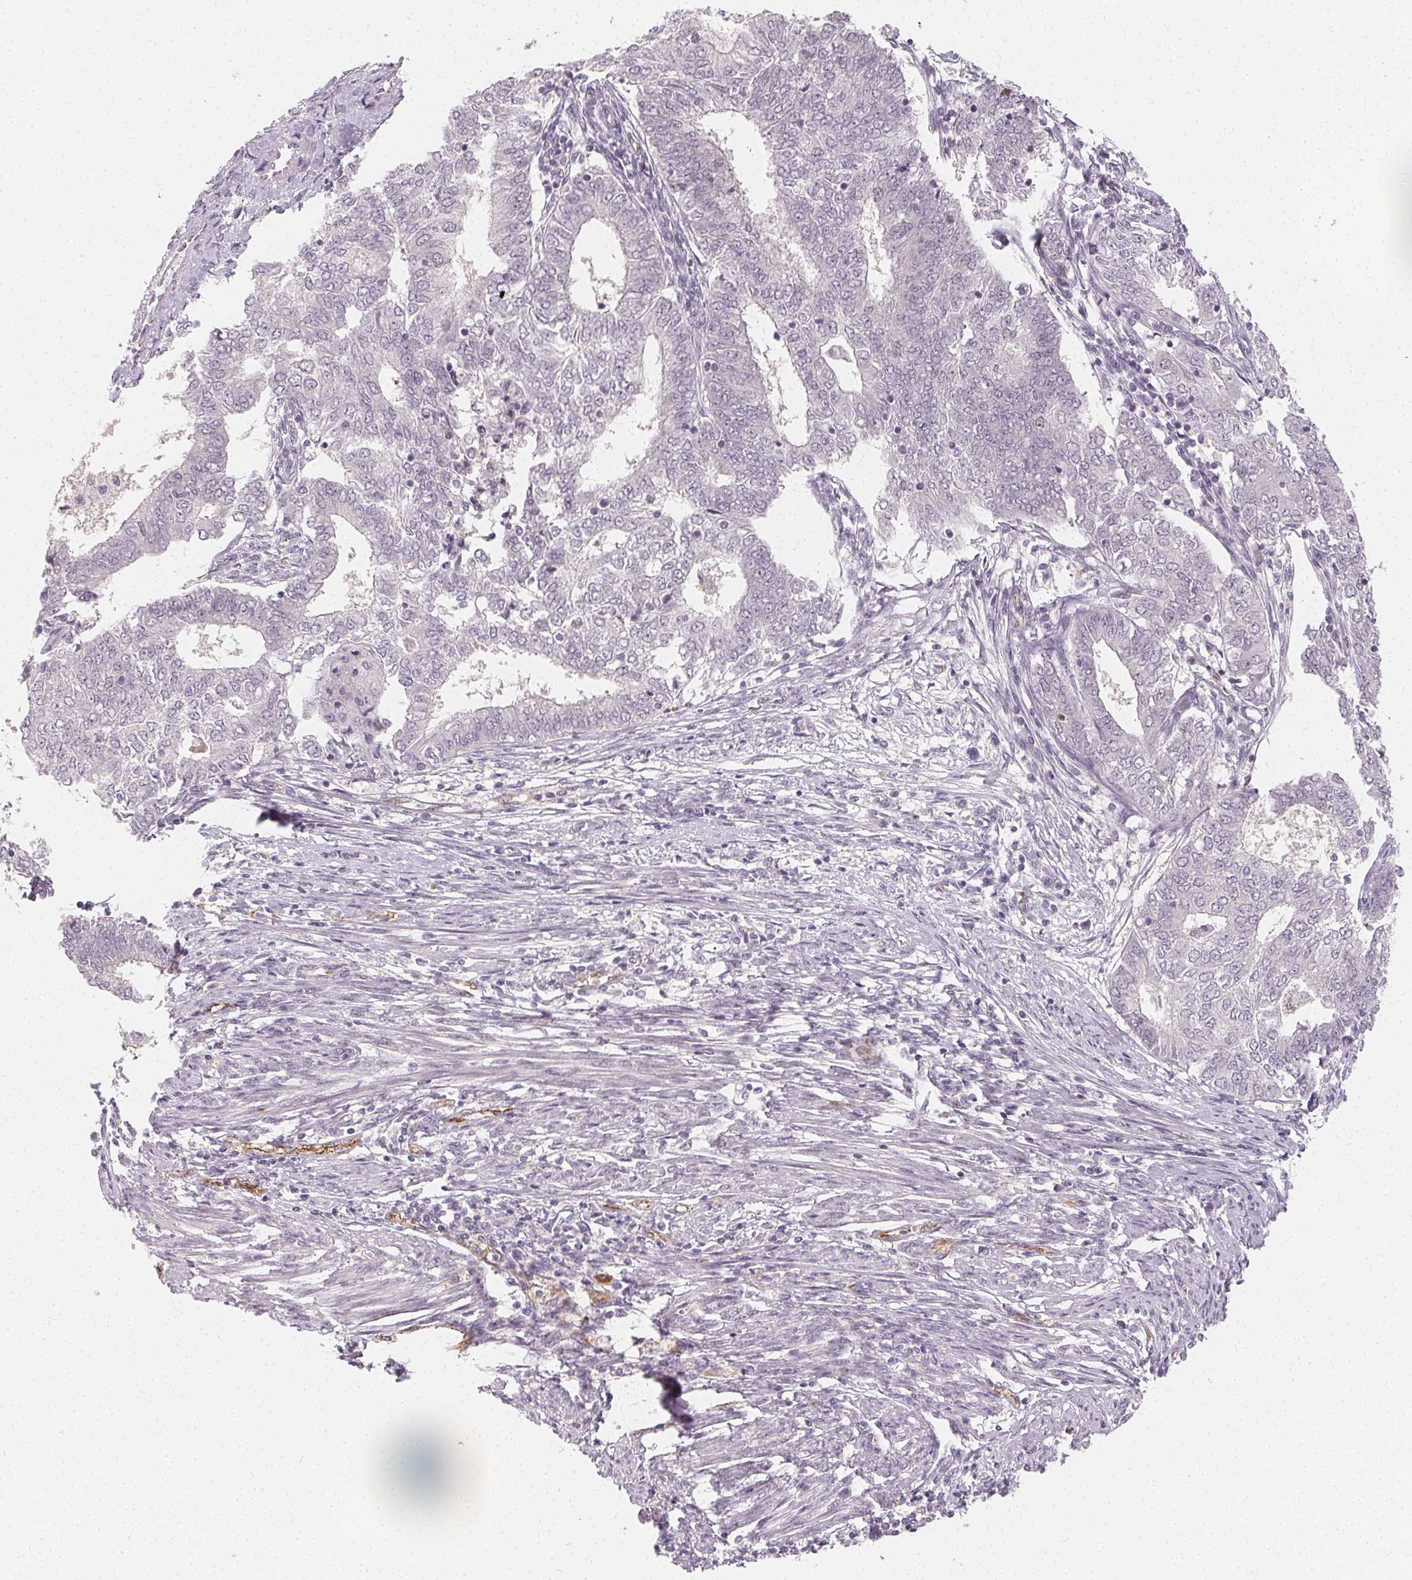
{"staining": {"intensity": "negative", "quantity": "none", "location": "none"}, "tissue": "endometrial cancer", "cell_type": "Tumor cells", "image_type": "cancer", "snomed": [{"axis": "morphology", "description": "Adenocarcinoma, NOS"}, {"axis": "topography", "description": "Endometrium"}], "caption": "An immunohistochemistry histopathology image of endometrial cancer (adenocarcinoma) is shown. There is no staining in tumor cells of endometrial cancer (adenocarcinoma).", "gene": "CLCNKB", "patient": {"sex": "female", "age": 62}}